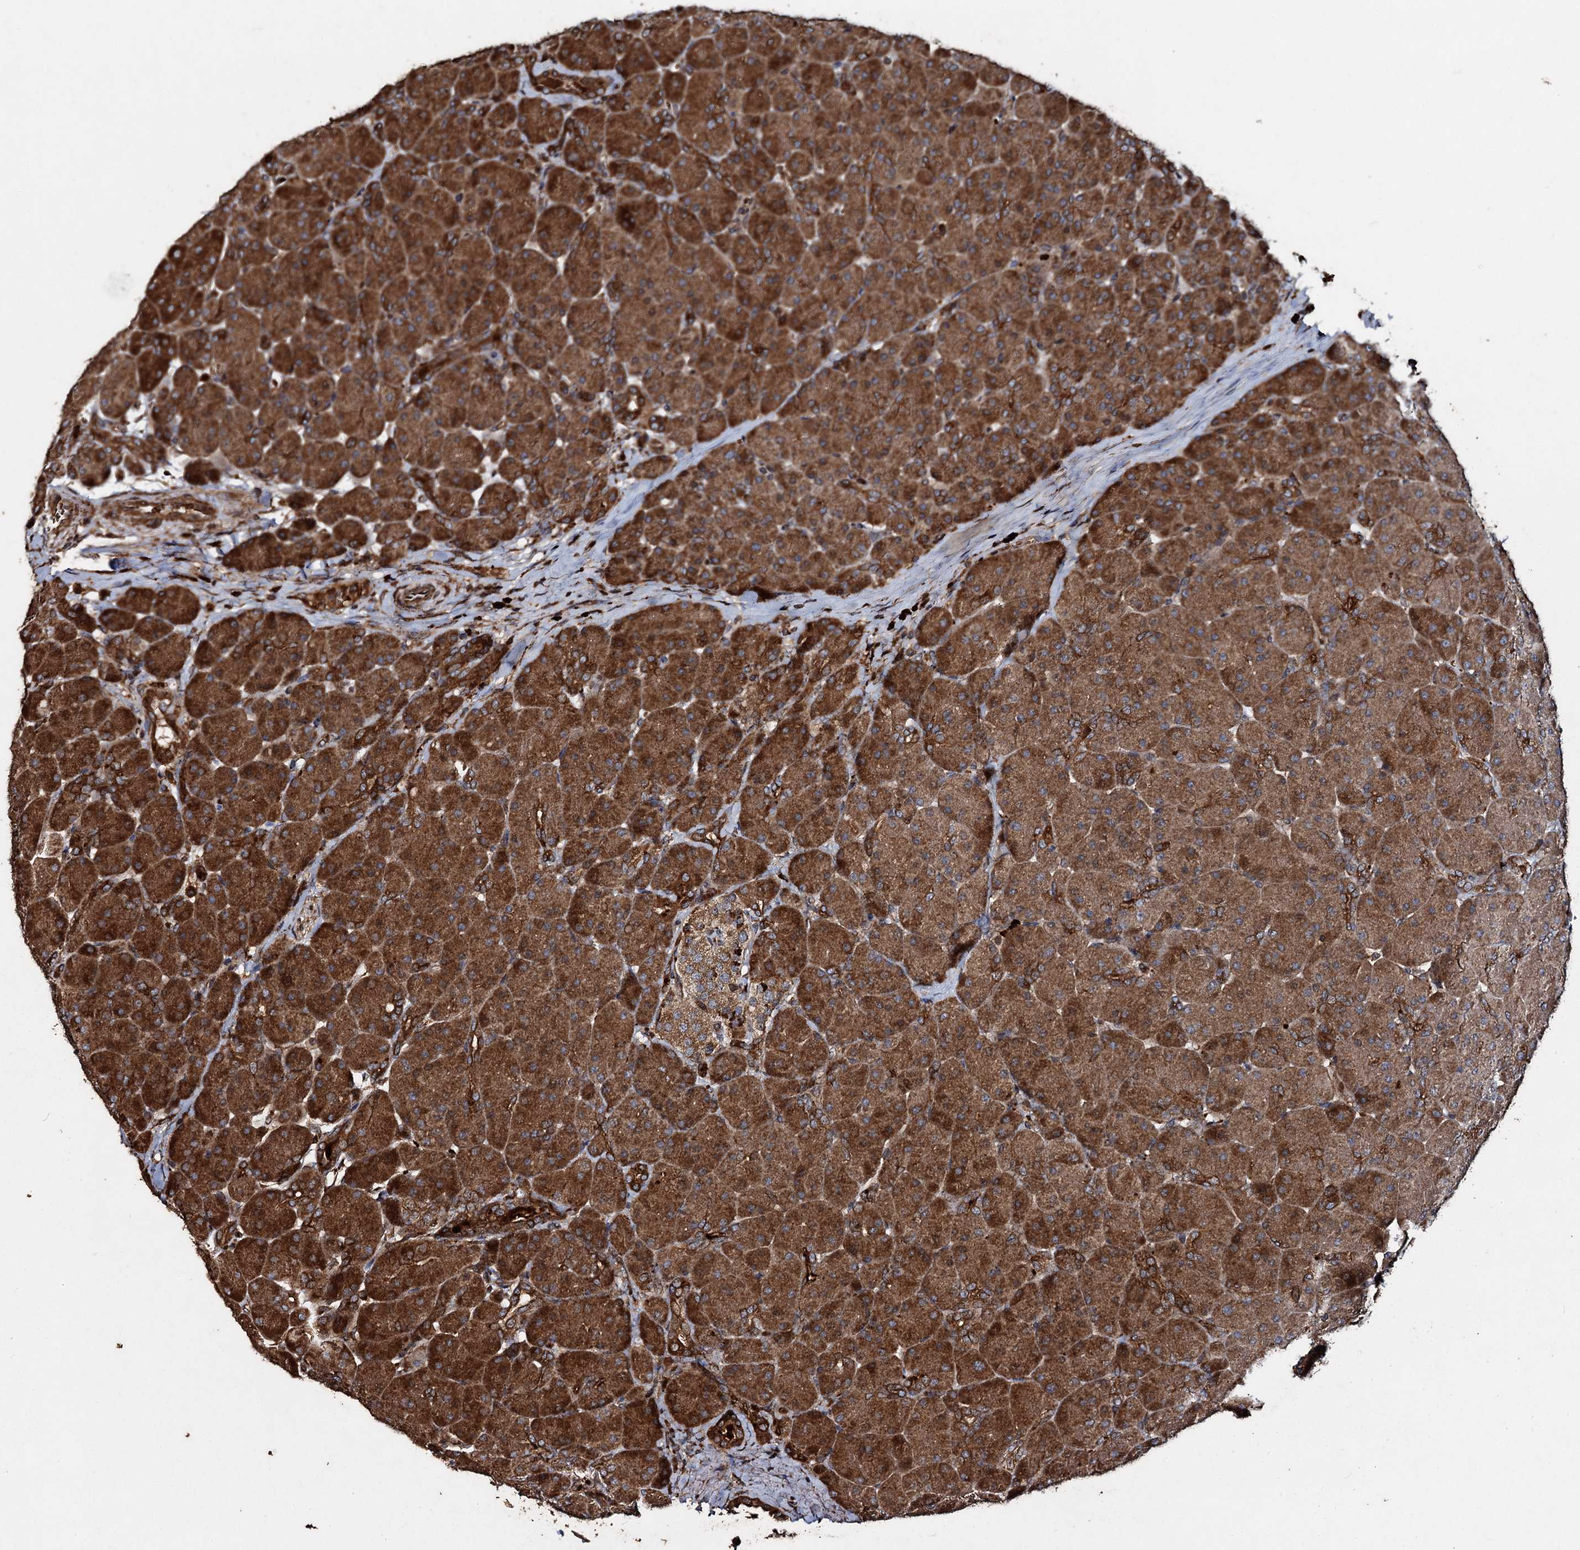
{"staining": {"intensity": "strong", "quantity": ">75%", "location": "cytoplasmic/membranous"}, "tissue": "pancreas", "cell_type": "Exocrine glandular cells", "image_type": "normal", "snomed": [{"axis": "morphology", "description": "Normal tissue, NOS"}, {"axis": "topography", "description": "Pancreas"}], "caption": "Immunohistochemical staining of unremarkable human pancreas displays >75% levels of strong cytoplasmic/membranous protein expression in approximately >75% of exocrine glandular cells. (brown staining indicates protein expression, while blue staining denotes nuclei).", "gene": "NOTCH2NLA", "patient": {"sex": "male", "age": 66}}